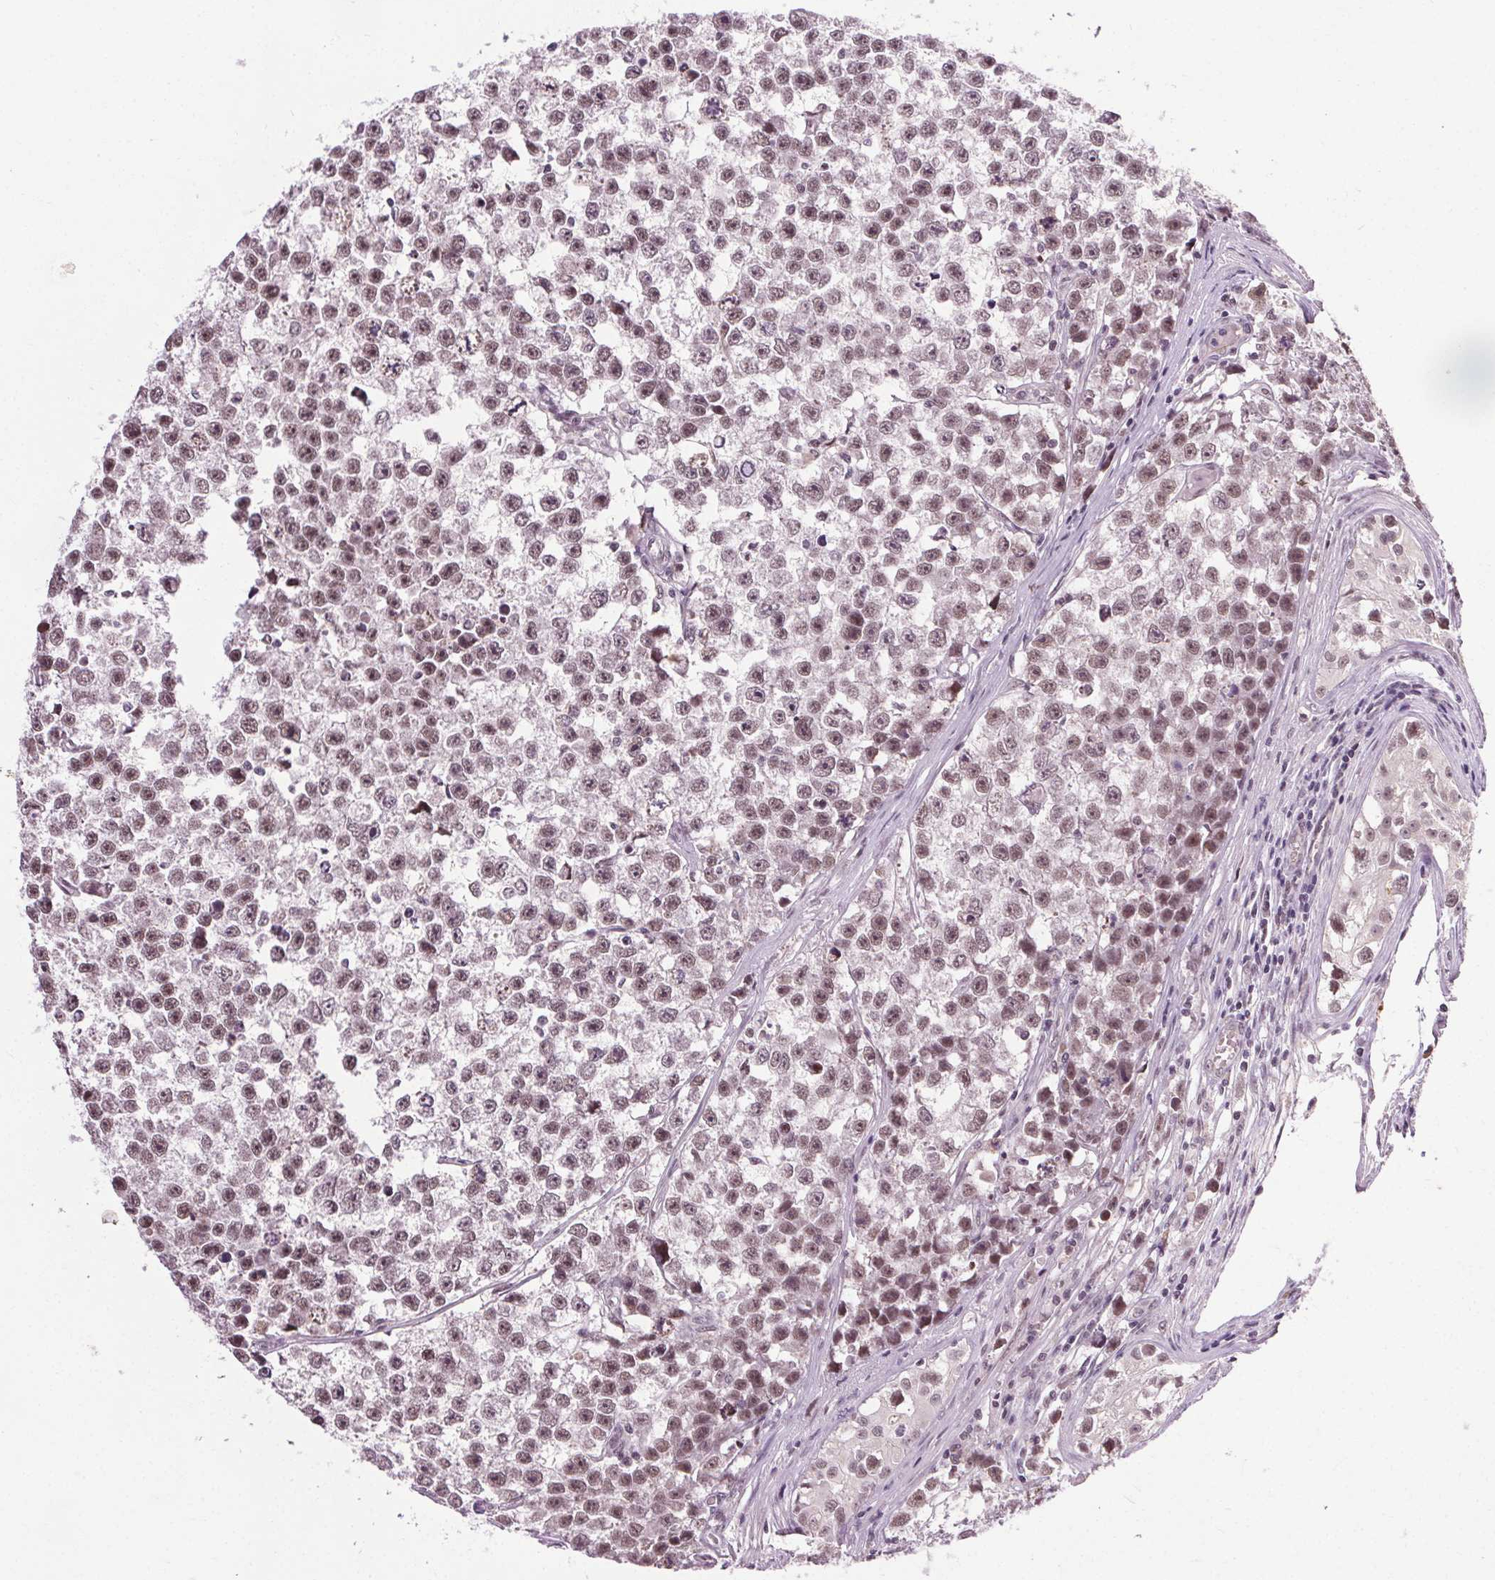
{"staining": {"intensity": "moderate", "quantity": ">75%", "location": "nuclear"}, "tissue": "testis cancer", "cell_type": "Tumor cells", "image_type": "cancer", "snomed": [{"axis": "morphology", "description": "Seminoma, NOS"}, {"axis": "topography", "description": "Testis"}], "caption": "A photomicrograph showing moderate nuclear expression in about >75% of tumor cells in seminoma (testis), as visualized by brown immunohistochemical staining.", "gene": "MED6", "patient": {"sex": "male", "age": 26}}